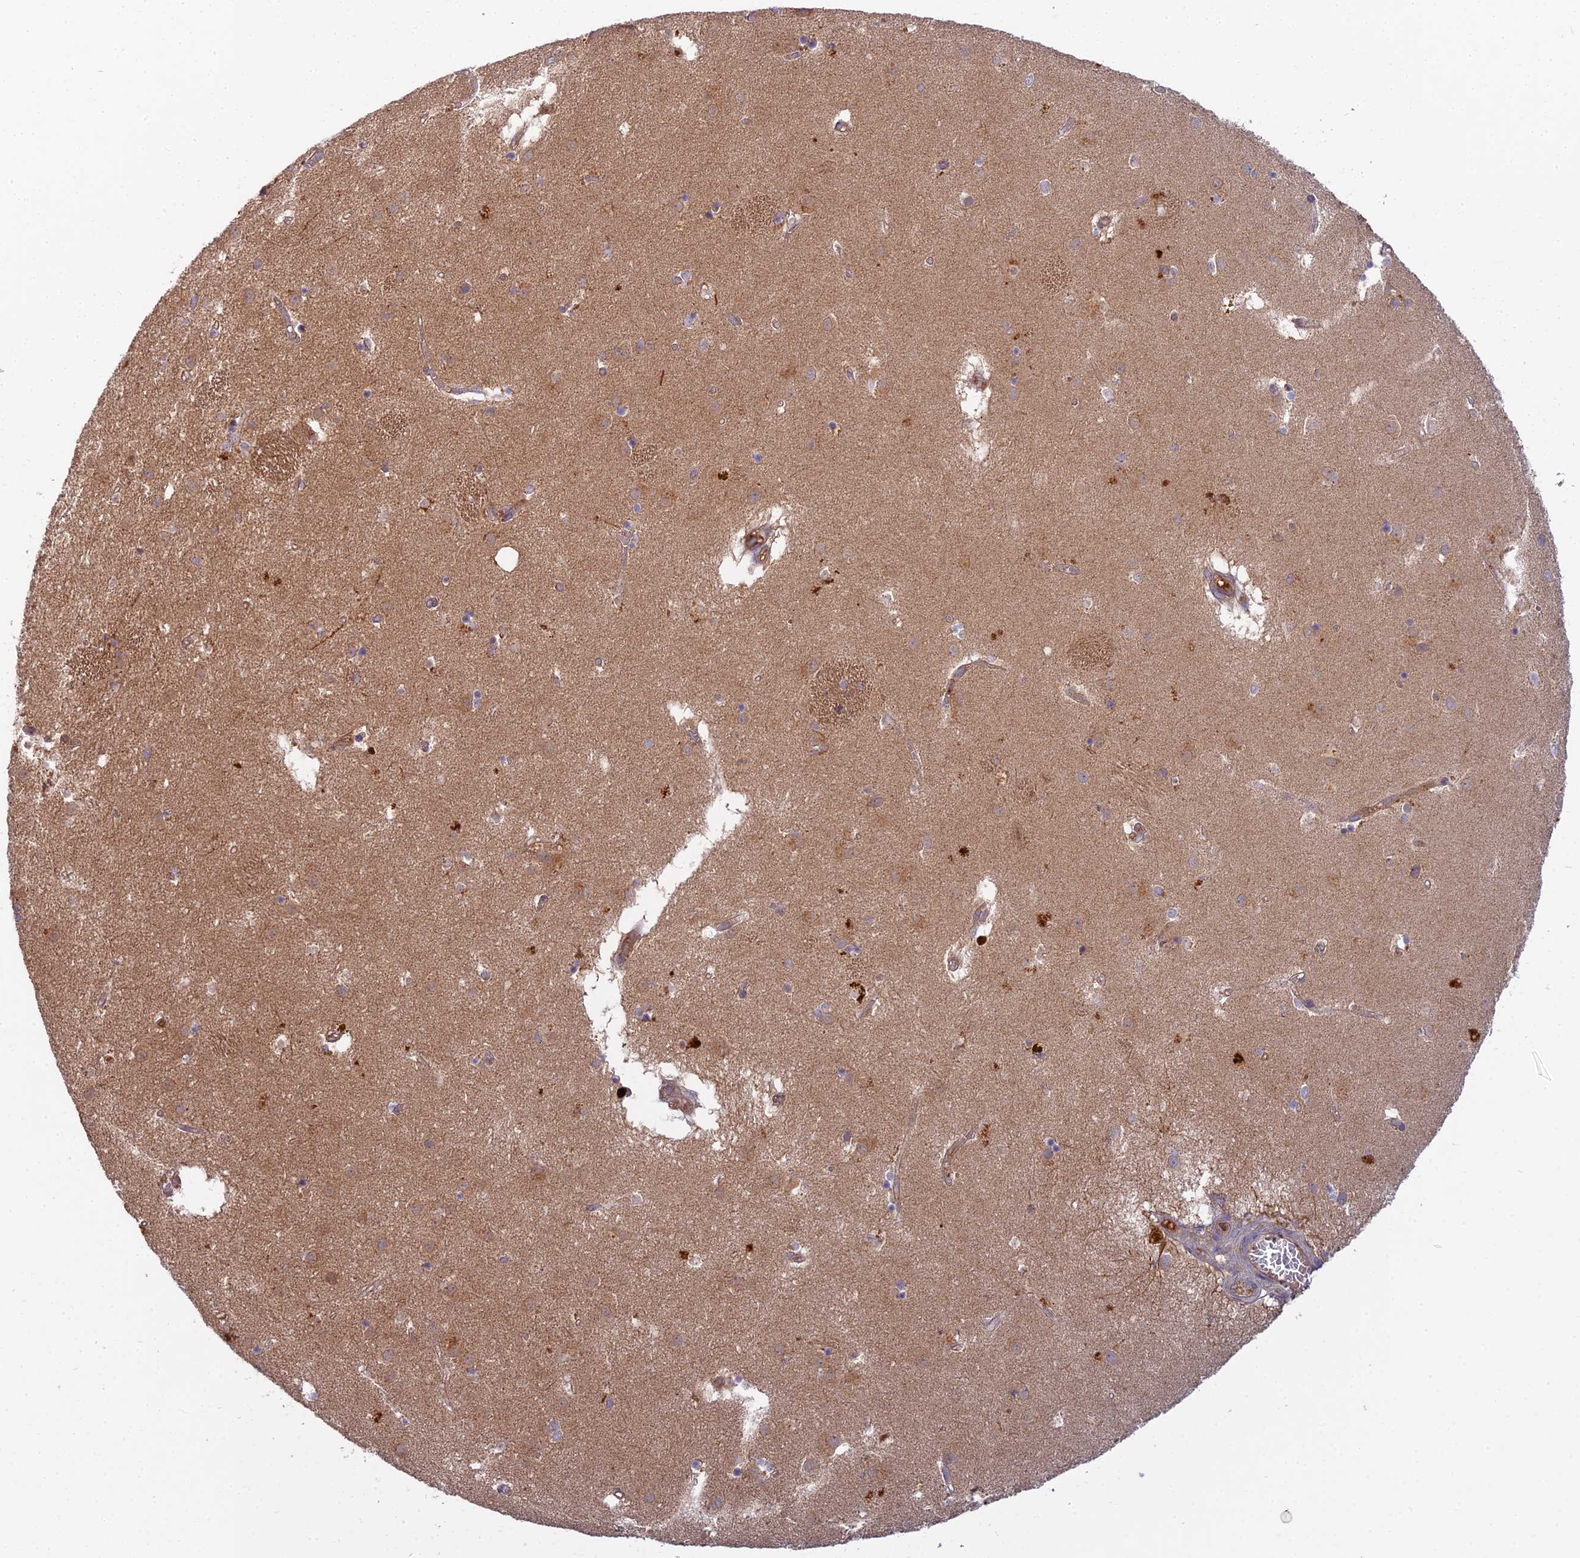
{"staining": {"intensity": "weak", "quantity": "25%-75%", "location": "cytoplasmic/membranous"}, "tissue": "caudate", "cell_type": "Glial cells", "image_type": "normal", "snomed": [{"axis": "morphology", "description": "Normal tissue, NOS"}, {"axis": "topography", "description": "Lateral ventricle wall"}], "caption": "Human caudate stained for a protein (brown) shows weak cytoplasmic/membranous positive staining in about 25%-75% of glial cells.", "gene": "CCDC167", "patient": {"sex": "male", "age": 70}}